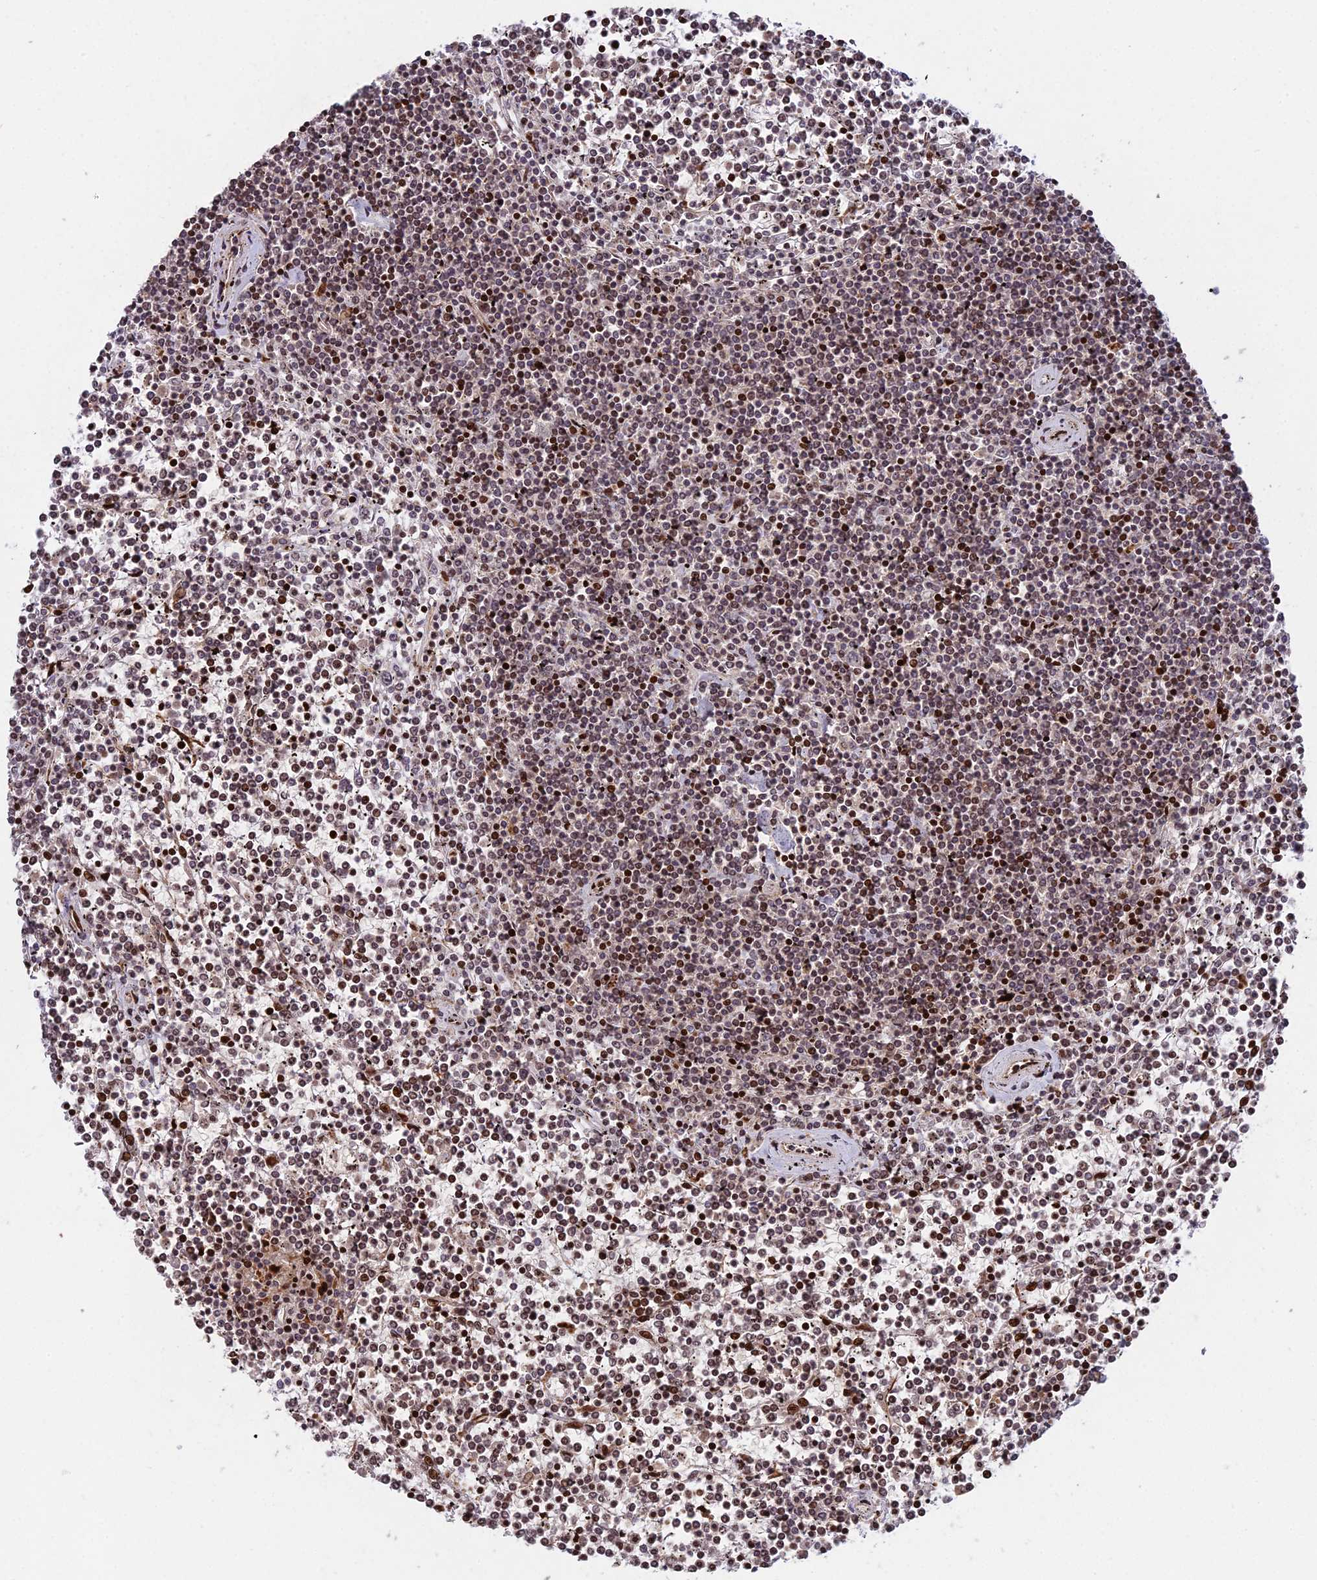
{"staining": {"intensity": "moderate", "quantity": ">75%", "location": "nuclear"}, "tissue": "lymphoma", "cell_type": "Tumor cells", "image_type": "cancer", "snomed": [{"axis": "morphology", "description": "Malignant lymphoma, non-Hodgkin's type, Low grade"}, {"axis": "topography", "description": "Spleen"}], "caption": "IHC photomicrograph of human malignant lymphoma, non-Hodgkin's type (low-grade) stained for a protein (brown), which shows medium levels of moderate nuclear staining in about >75% of tumor cells.", "gene": "RBMS2", "patient": {"sex": "female", "age": 19}}